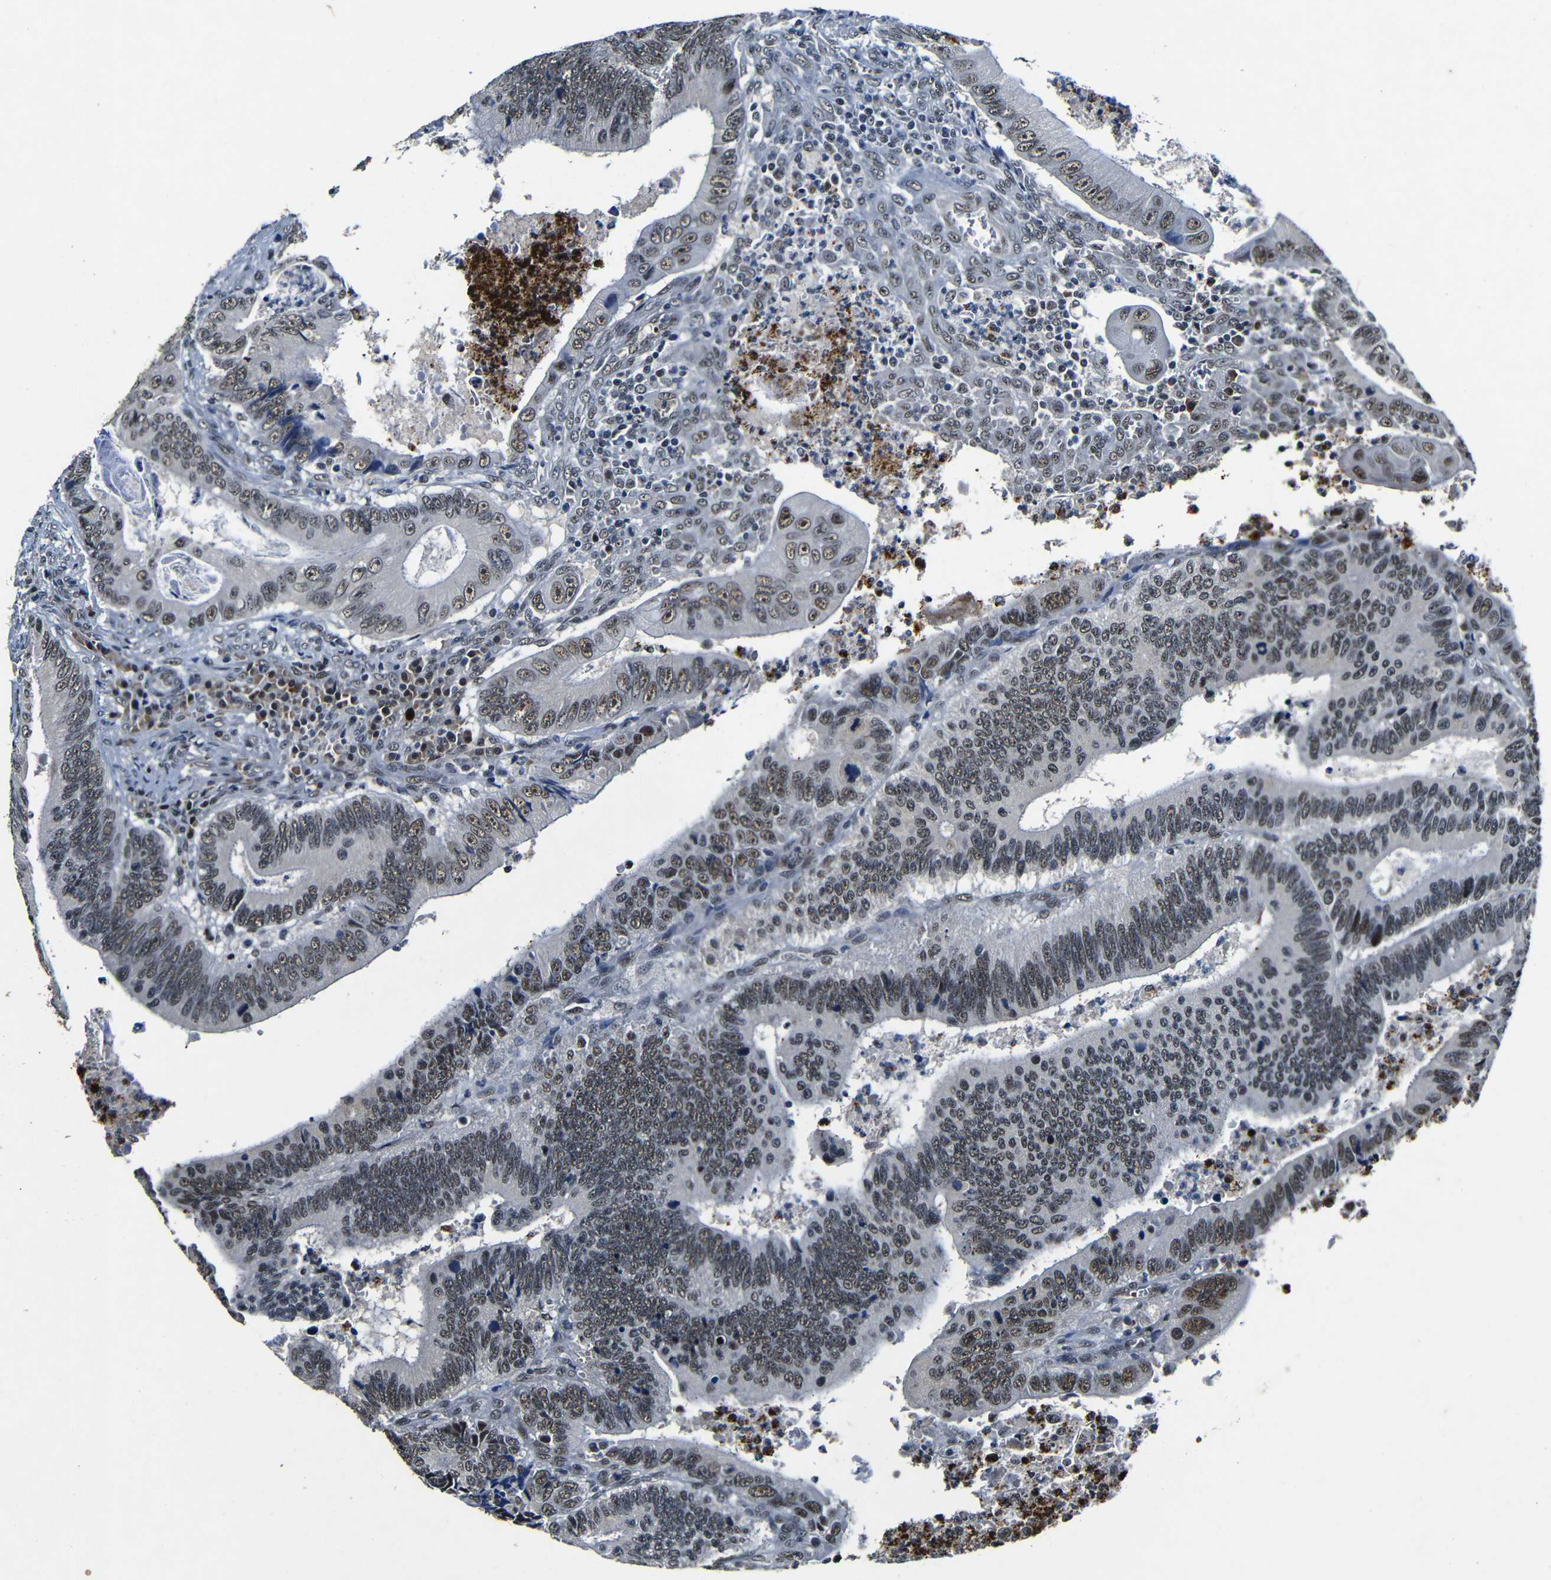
{"staining": {"intensity": "weak", "quantity": ">75%", "location": "nuclear"}, "tissue": "colorectal cancer", "cell_type": "Tumor cells", "image_type": "cancer", "snomed": [{"axis": "morphology", "description": "Inflammation, NOS"}, {"axis": "morphology", "description": "Adenocarcinoma, NOS"}, {"axis": "topography", "description": "Colon"}], "caption": "A brown stain highlights weak nuclear staining of a protein in human adenocarcinoma (colorectal) tumor cells. The protein is stained brown, and the nuclei are stained in blue (DAB (3,3'-diaminobenzidine) IHC with brightfield microscopy, high magnification).", "gene": "FOXD4", "patient": {"sex": "male", "age": 72}}